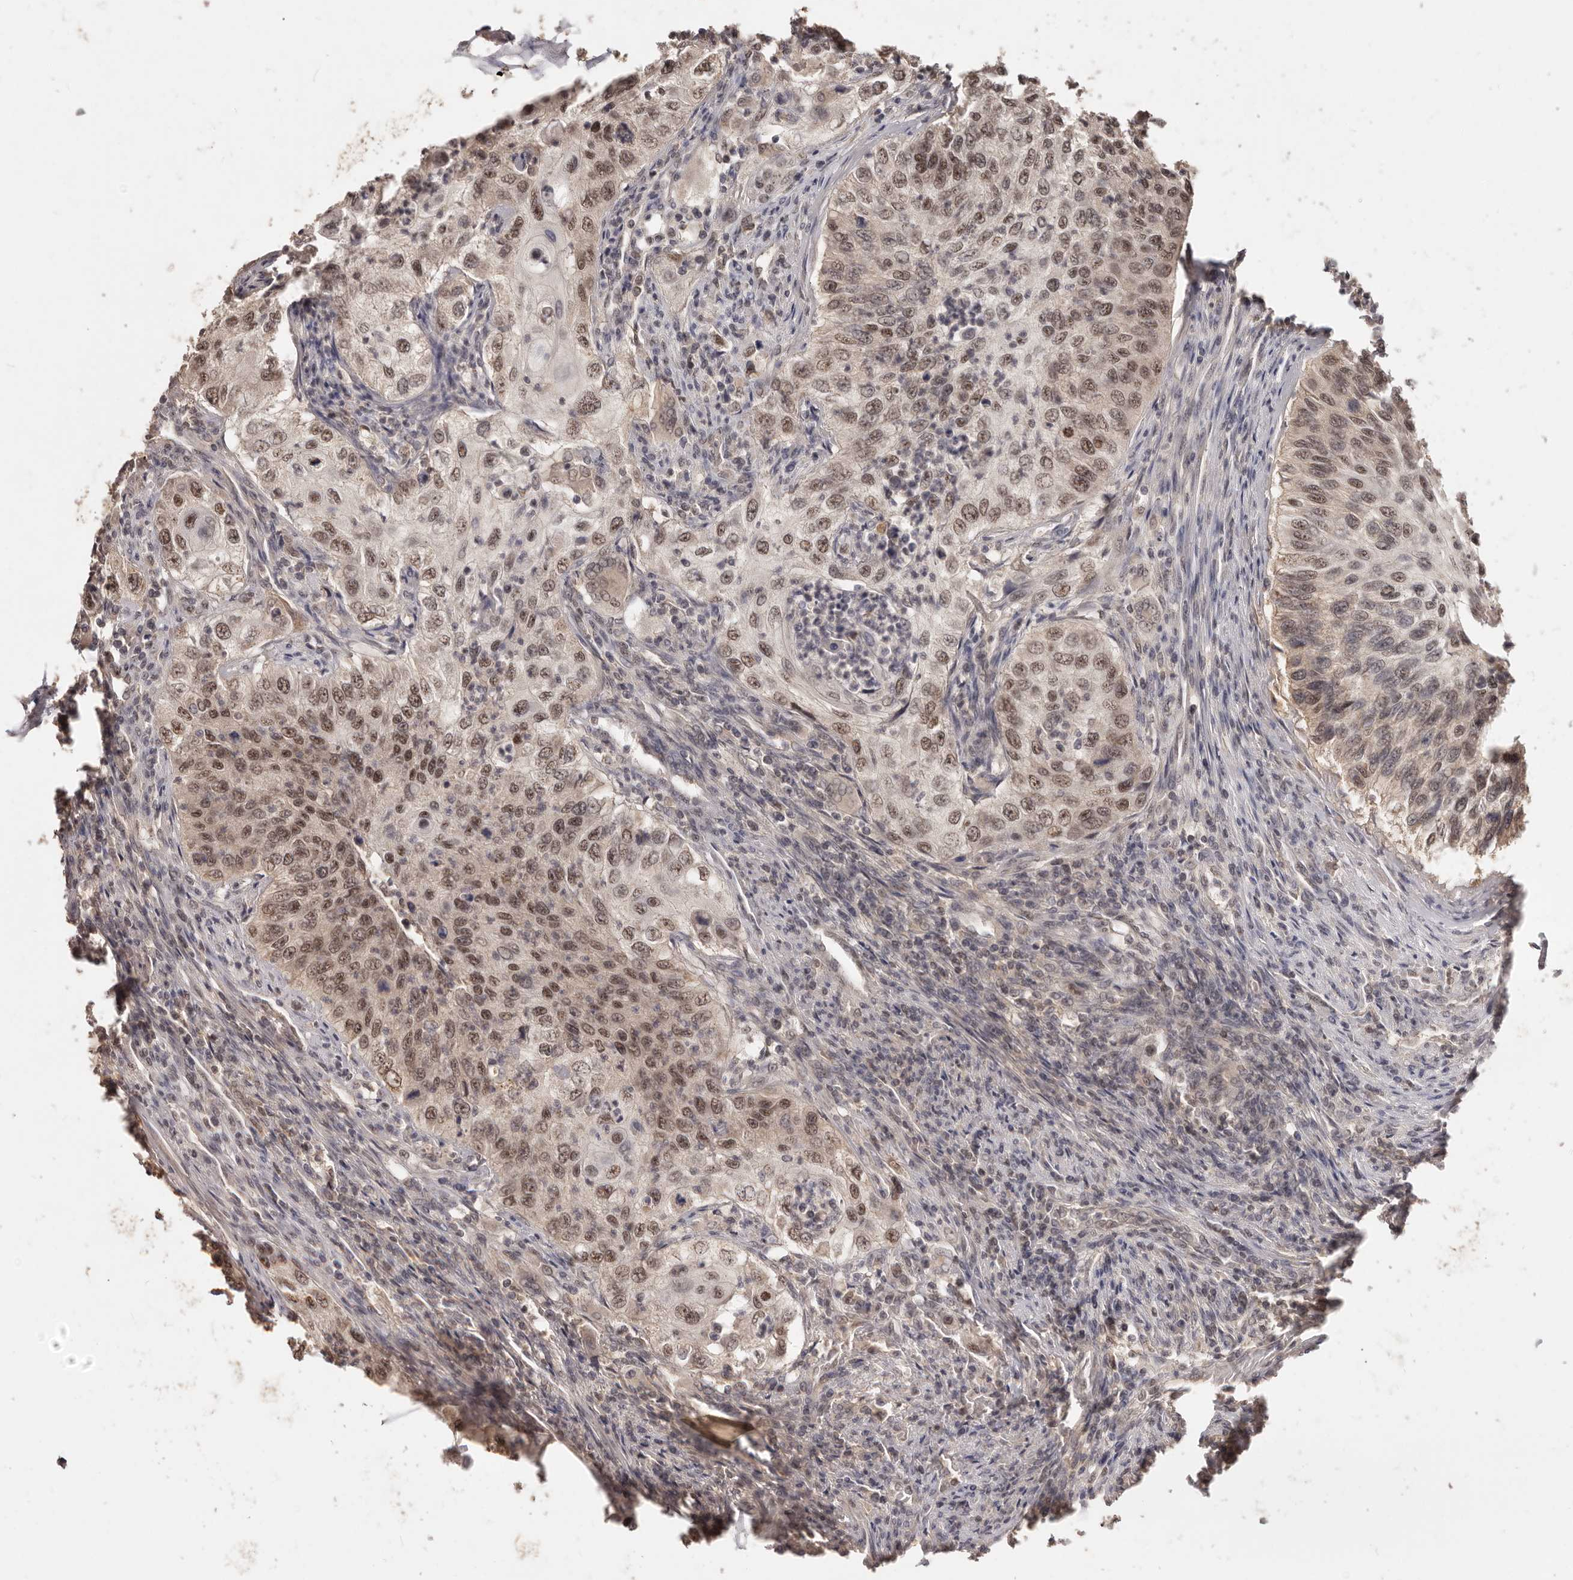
{"staining": {"intensity": "moderate", "quantity": ">75%", "location": "nuclear"}, "tissue": "urothelial cancer", "cell_type": "Tumor cells", "image_type": "cancer", "snomed": [{"axis": "morphology", "description": "Urothelial carcinoma, High grade"}, {"axis": "topography", "description": "Urinary bladder"}], "caption": "Tumor cells exhibit medium levels of moderate nuclear staining in approximately >75% of cells in human high-grade urothelial carcinoma.", "gene": "TSPAN13", "patient": {"sex": "female", "age": 60}}